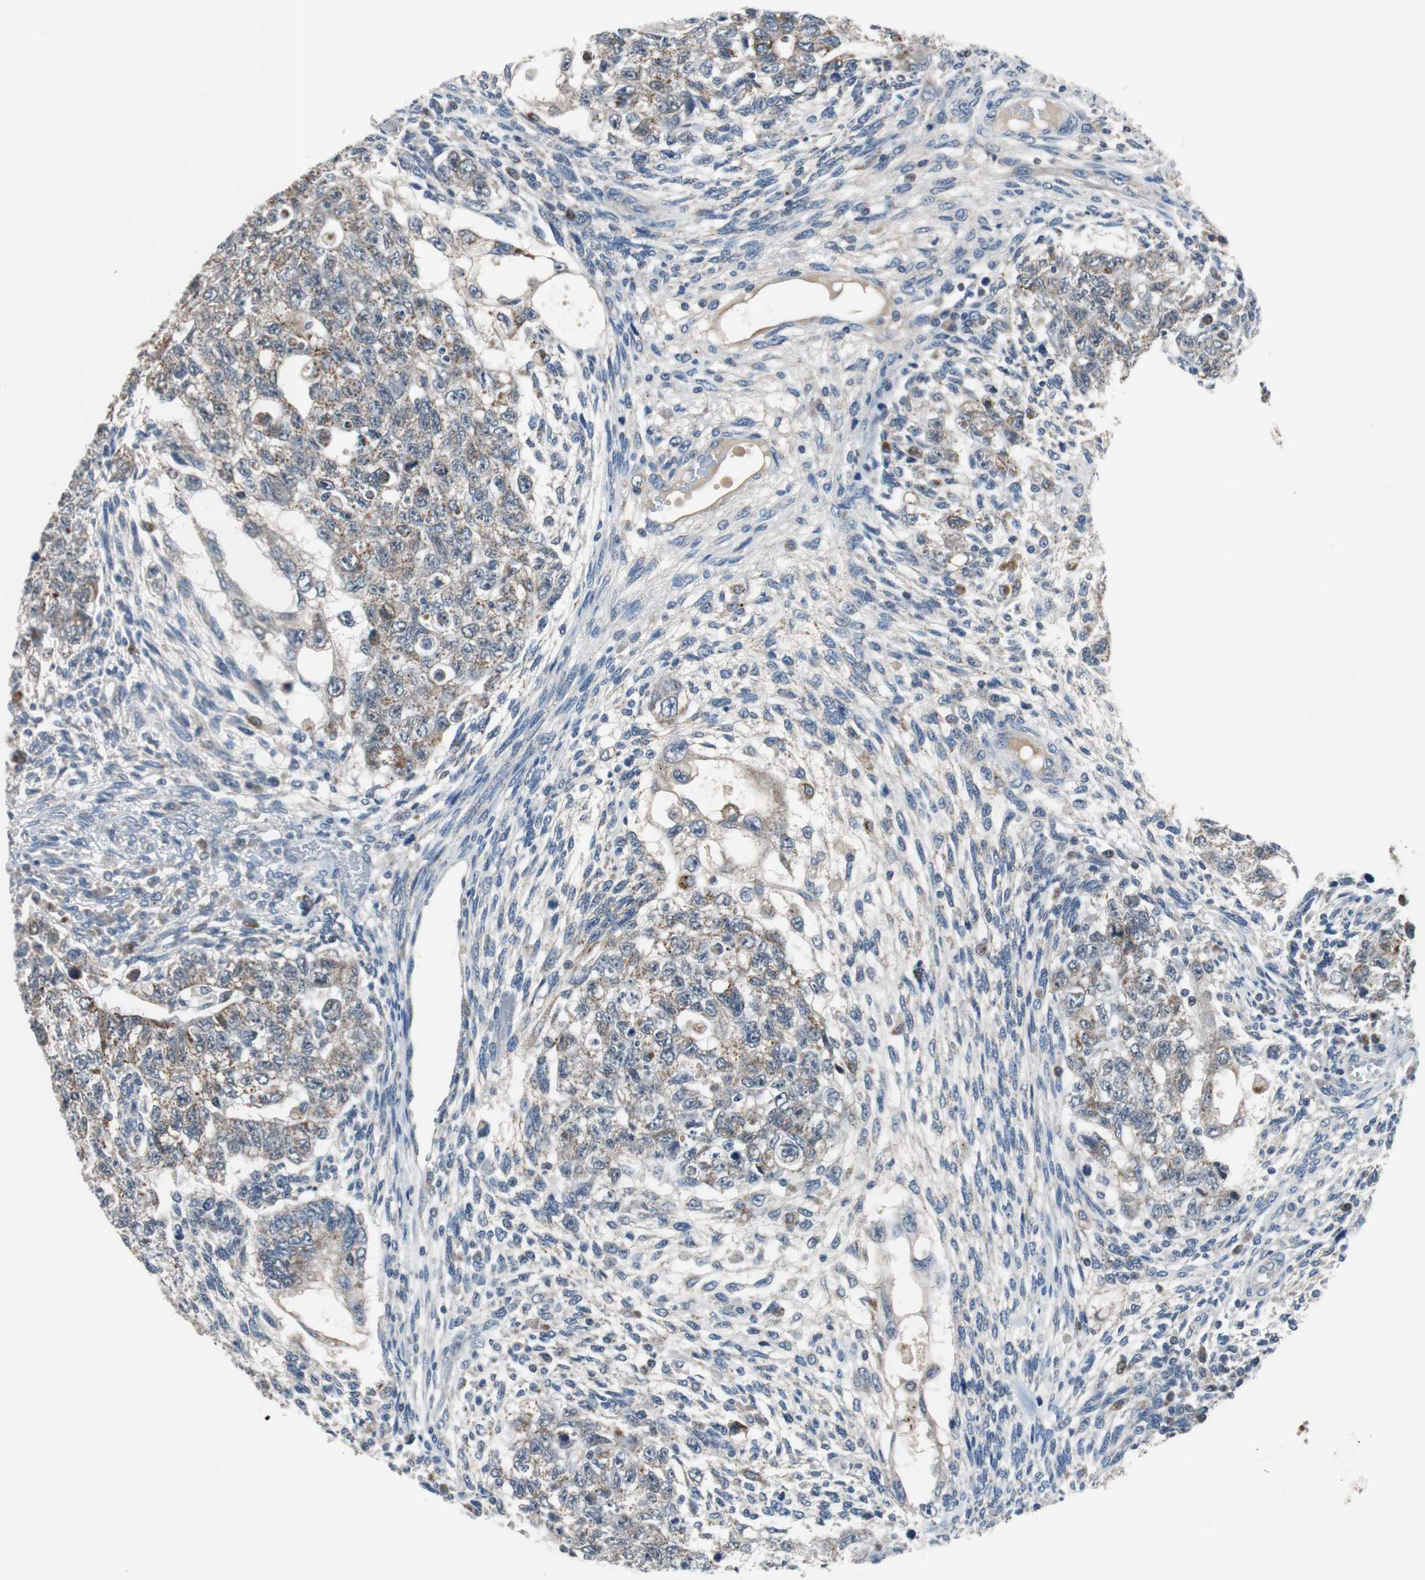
{"staining": {"intensity": "weak", "quantity": "25%-75%", "location": "cytoplasmic/membranous"}, "tissue": "testis cancer", "cell_type": "Tumor cells", "image_type": "cancer", "snomed": [{"axis": "morphology", "description": "Normal tissue, NOS"}, {"axis": "morphology", "description": "Carcinoma, Embryonal, NOS"}, {"axis": "topography", "description": "Testis"}], "caption": "Immunohistochemistry staining of embryonal carcinoma (testis), which demonstrates low levels of weak cytoplasmic/membranous expression in about 25%-75% of tumor cells indicating weak cytoplasmic/membranous protein expression. The staining was performed using DAB (brown) for protein detection and nuclei were counterstained in hematoxylin (blue).", "gene": "NLGN1", "patient": {"sex": "male", "age": 36}}